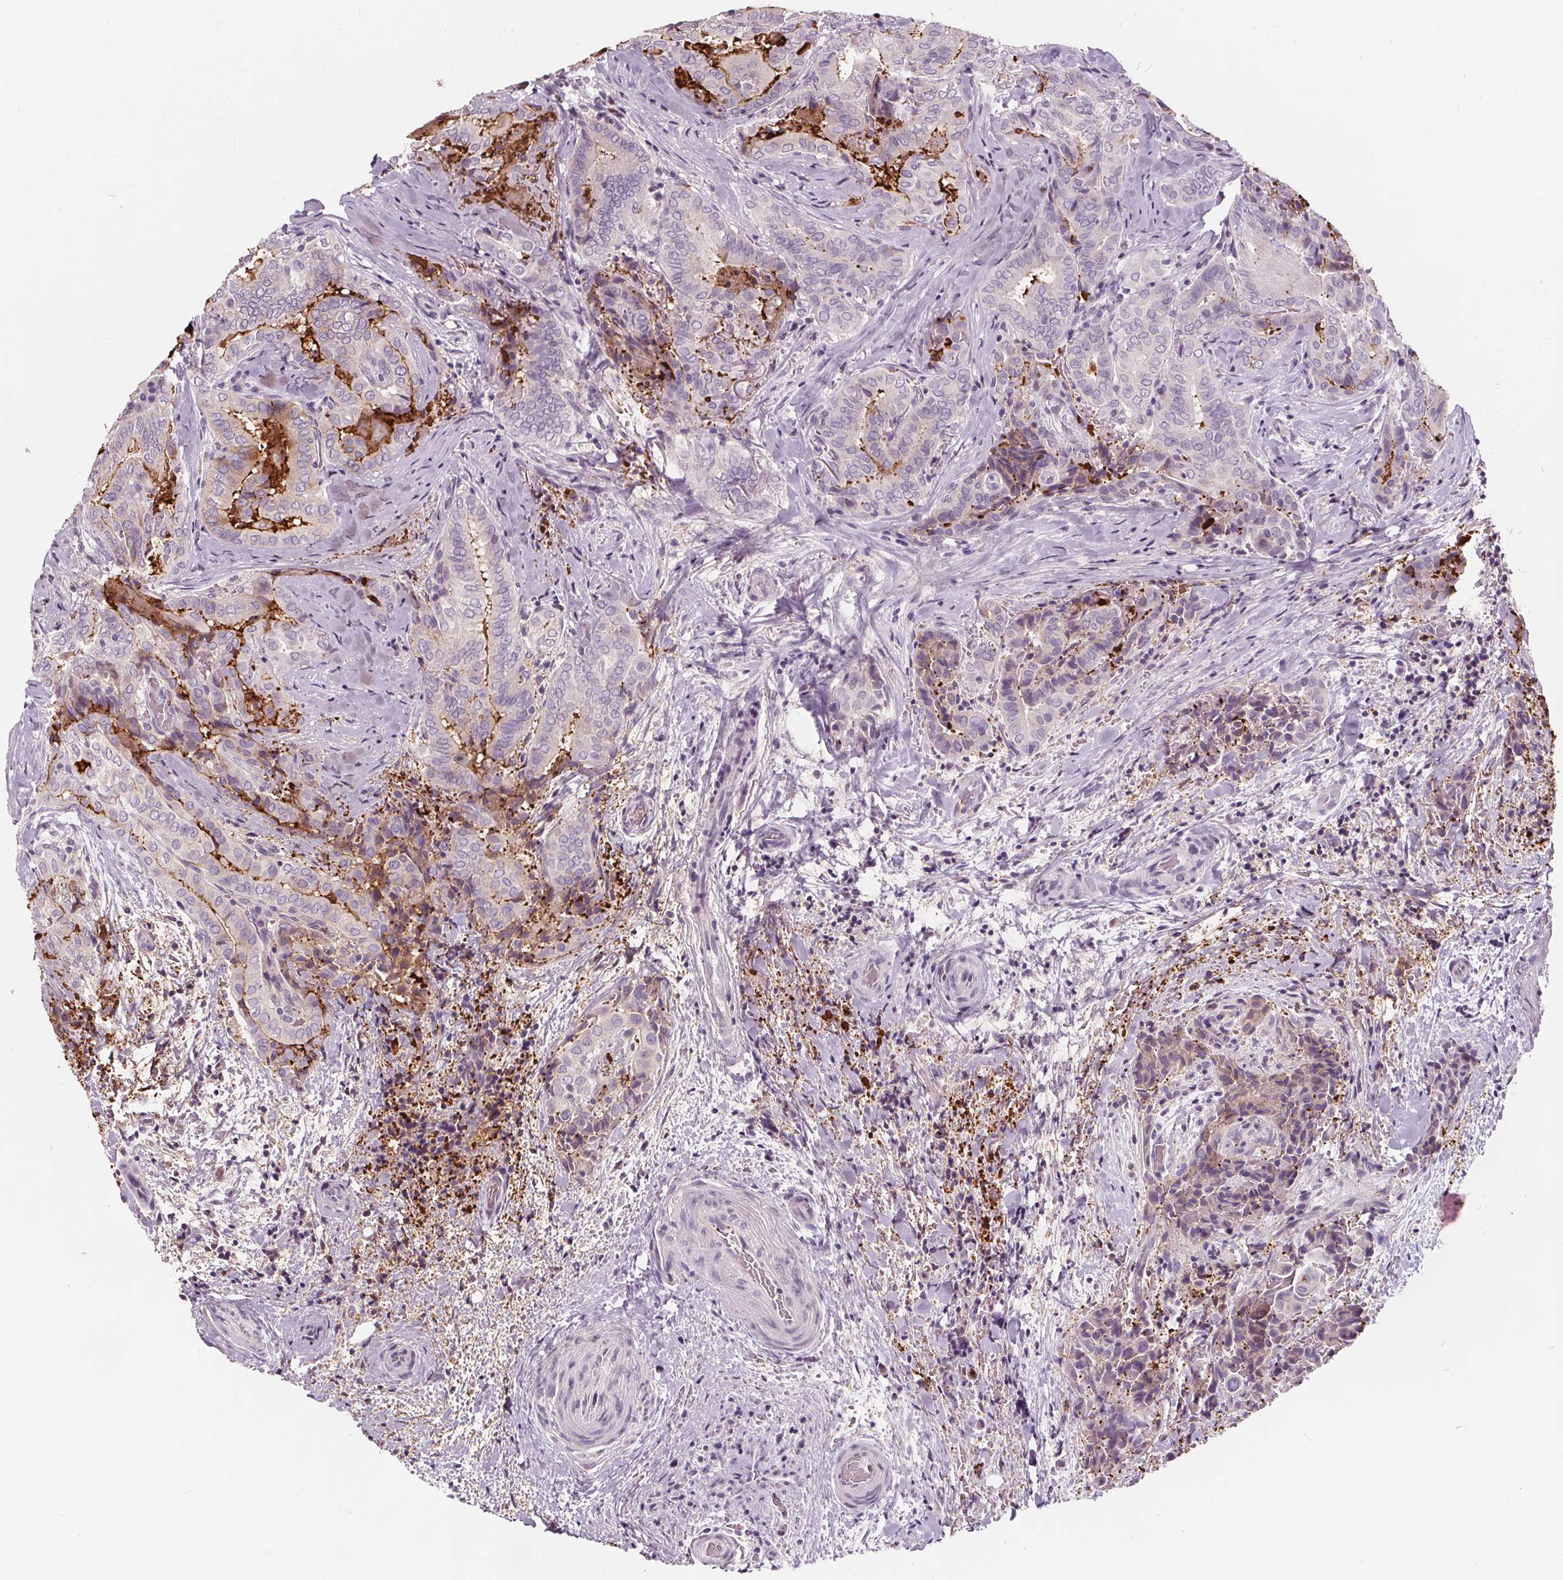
{"staining": {"intensity": "negative", "quantity": "none", "location": "none"}, "tissue": "thyroid cancer", "cell_type": "Tumor cells", "image_type": "cancer", "snomed": [{"axis": "morphology", "description": "Papillary adenocarcinoma, NOS"}, {"axis": "topography", "description": "Thyroid gland"}], "caption": "An immunohistochemistry image of papillary adenocarcinoma (thyroid) is shown. There is no staining in tumor cells of papillary adenocarcinoma (thyroid). (Brightfield microscopy of DAB (3,3'-diaminobenzidine) immunohistochemistry (IHC) at high magnification).", "gene": "HAAO", "patient": {"sex": "female", "age": 61}}